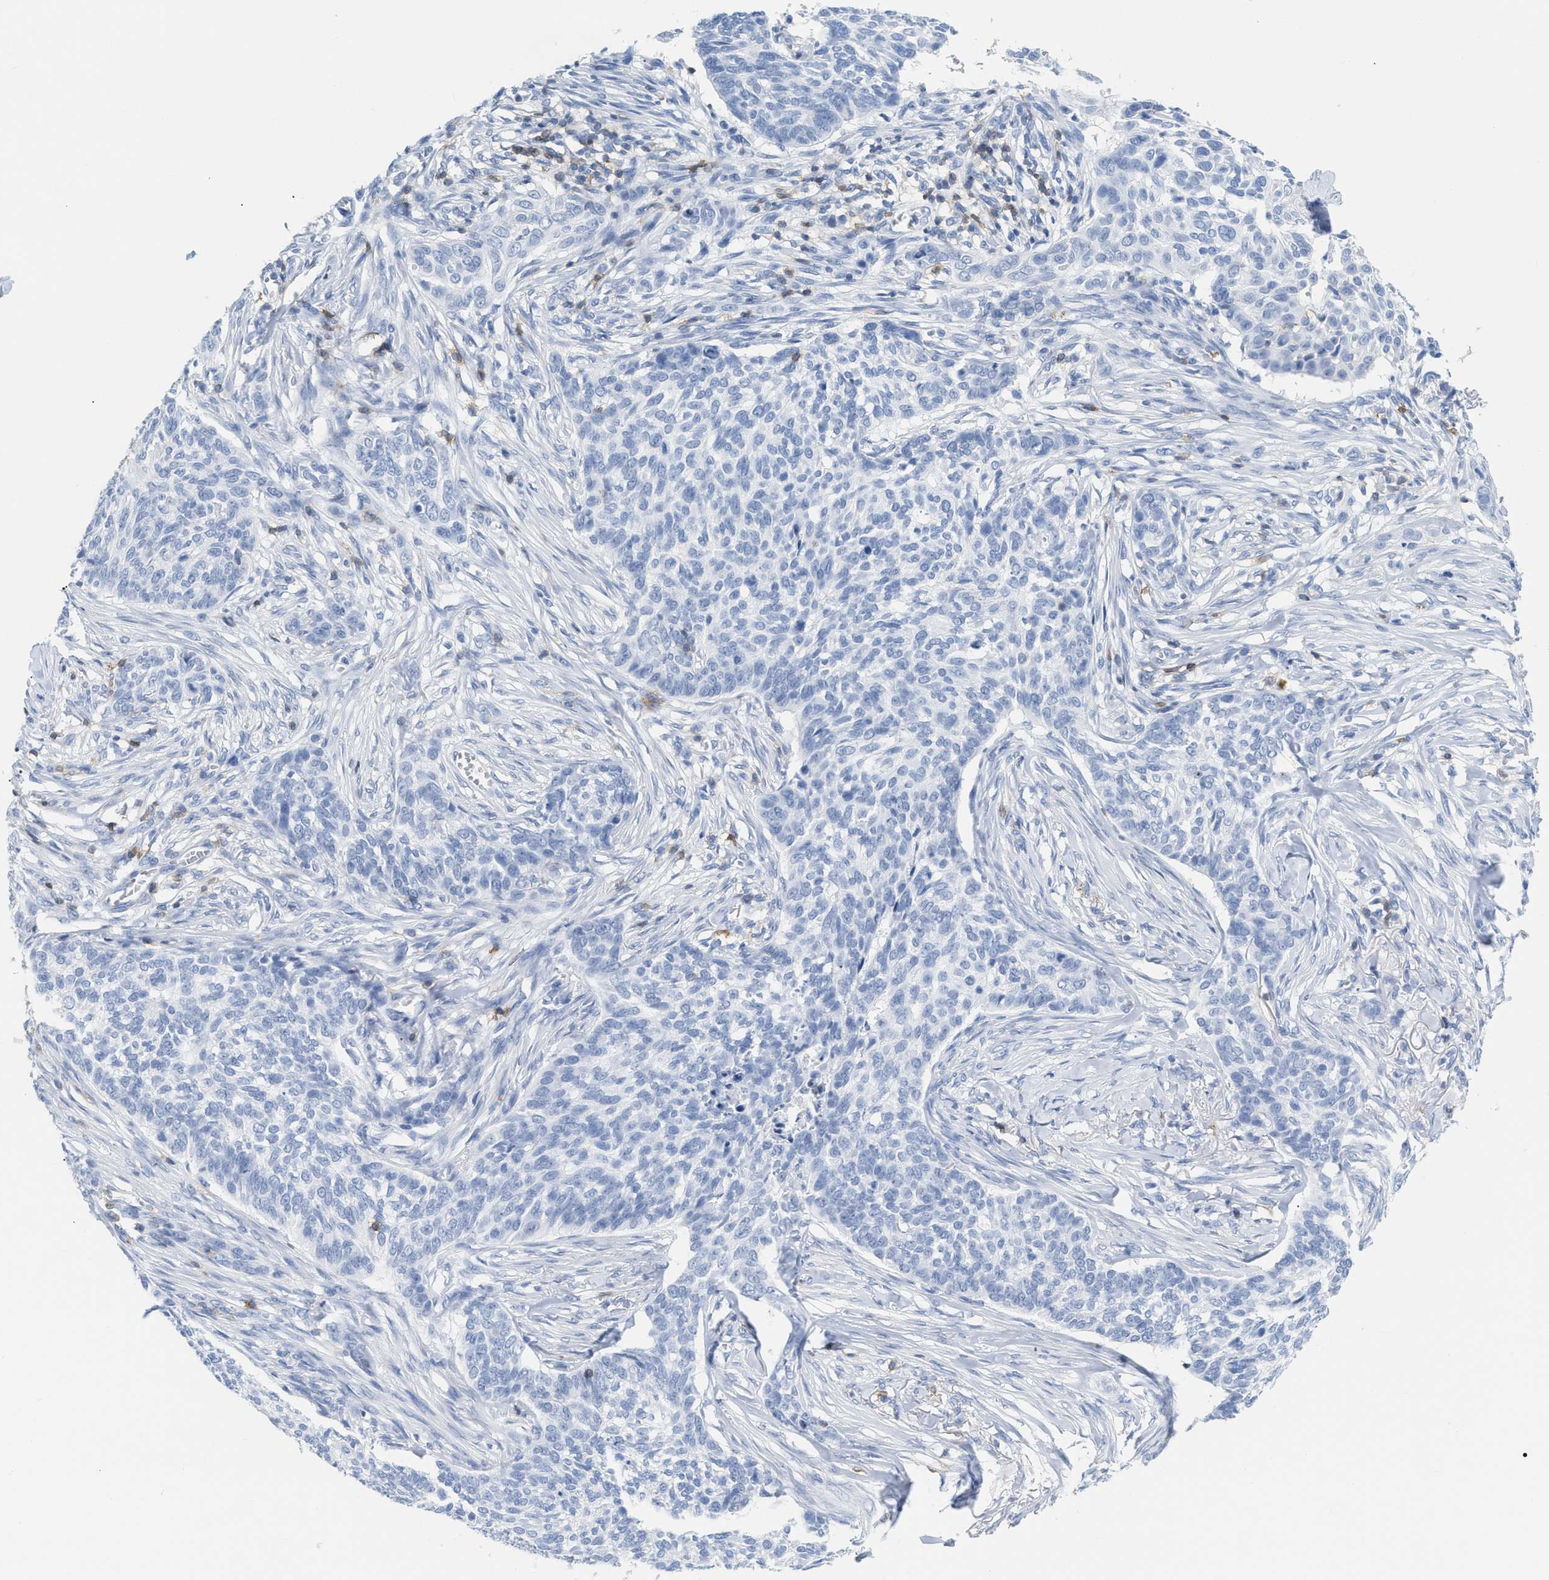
{"staining": {"intensity": "negative", "quantity": "none", "location": "none"}, "tissue": "skin cancer", "cell_type": "Tumor cells", "image_type": "cancer", "snomed": [{"axis": "morphology", "description": "Basal cell carcinoma"}, {"axis": "topography", "description": "Skin"}], "caption": "Immunohistochemistry photomicrograph of neoplastic tissue: skin cancer stained with DAB (3,3'-diaminobenzidine) exhibits no significant protein staining in tumor cells.", "gene": "CD5", "patient": {"sex": "male", "age": 85}}